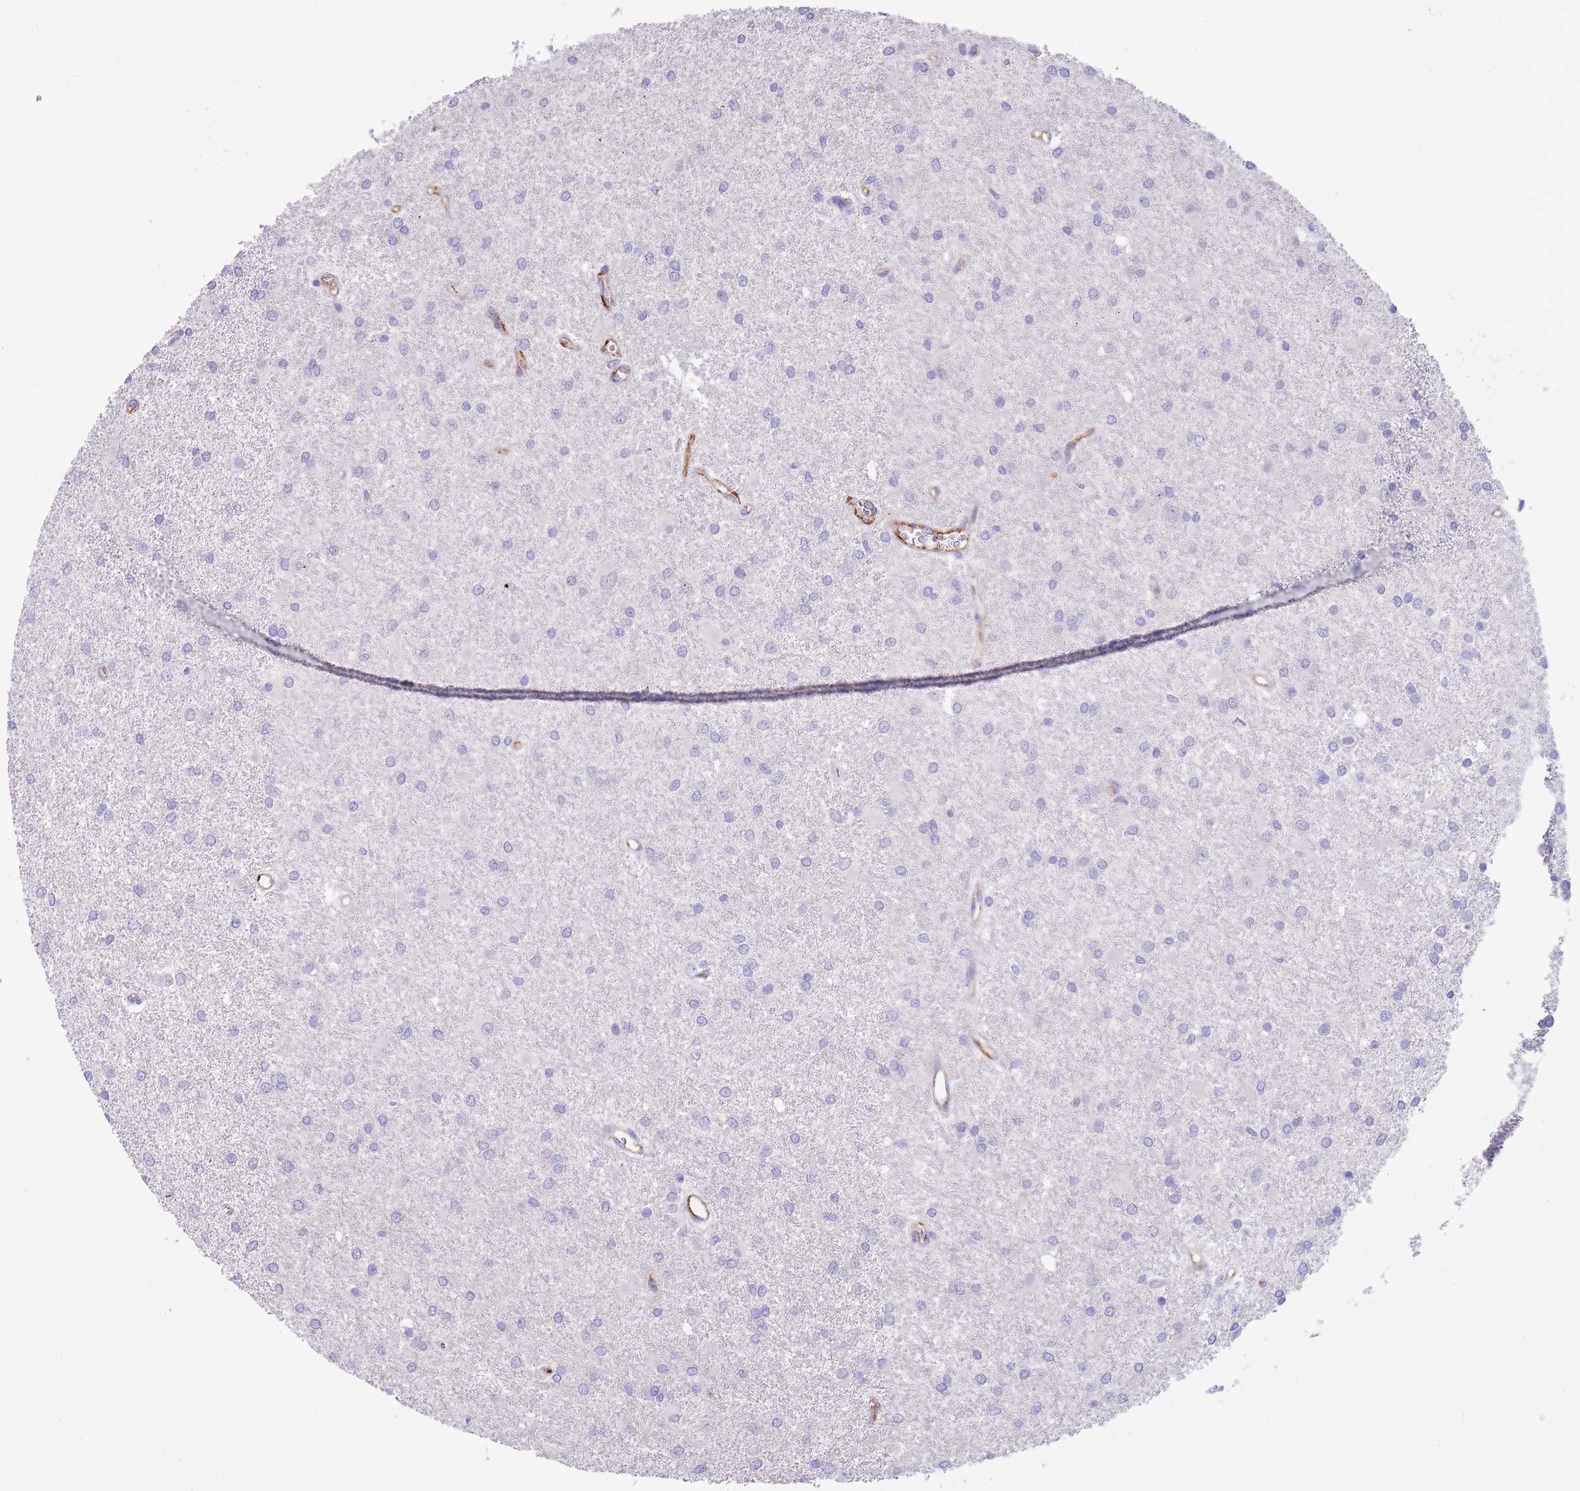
{"staining": {"intensity": "negative", "quantity": "none", "location": "none"}, "tissue": "glioma", "cell_type": "Tumor cells", "image_type": "cancer", "snomed": [{"axis": "morphology", "description": "Glioma, malignant, High grade"}, {"axis": "topography", "description": "Brain"}], "caption": "The histopathology image exhibits no significant positivity in tumor cells of glioma.", "gene": "DET1", "patient": {"sex": "female", "age": 50}}